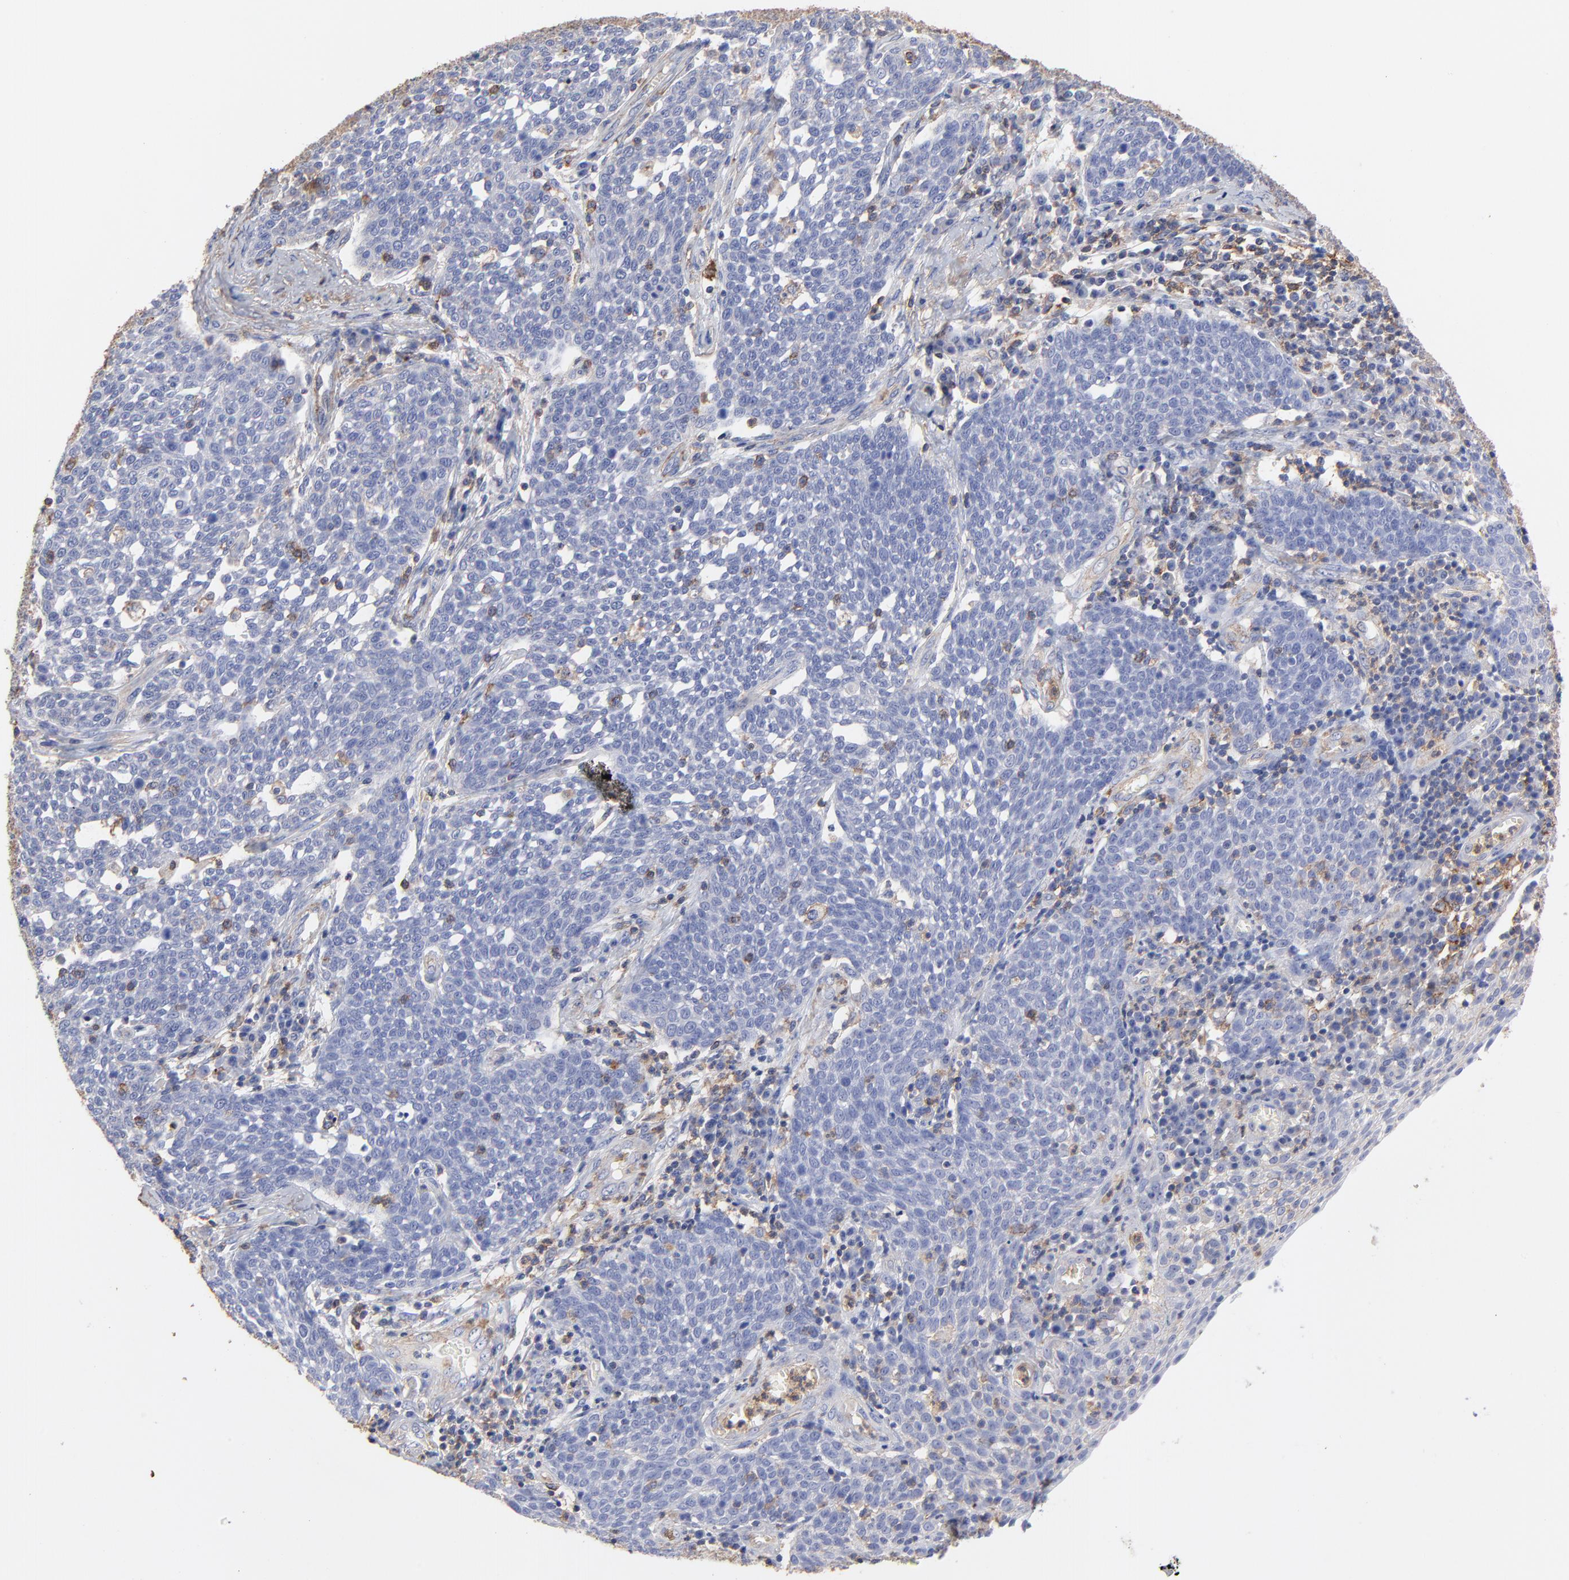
{"staining": {"intensity": "weak", "quantity": "<25%", "location": "cytoplasmic/membranous"}, "tissue": "cervical cancer", "cell_type": "Tumor cells", "image_type": "cancer", "snomed": [{"axis": "morphology", "description": "Squamous cell carcinoma, NOS"}, {"axis": "topography", "description": "Cervix"}], "caption": "Tumor cells show no significant staining in cervical squamous cell carcinoma.", "gene": "ASL", "patient": {"sex": "female", "age": 34}}